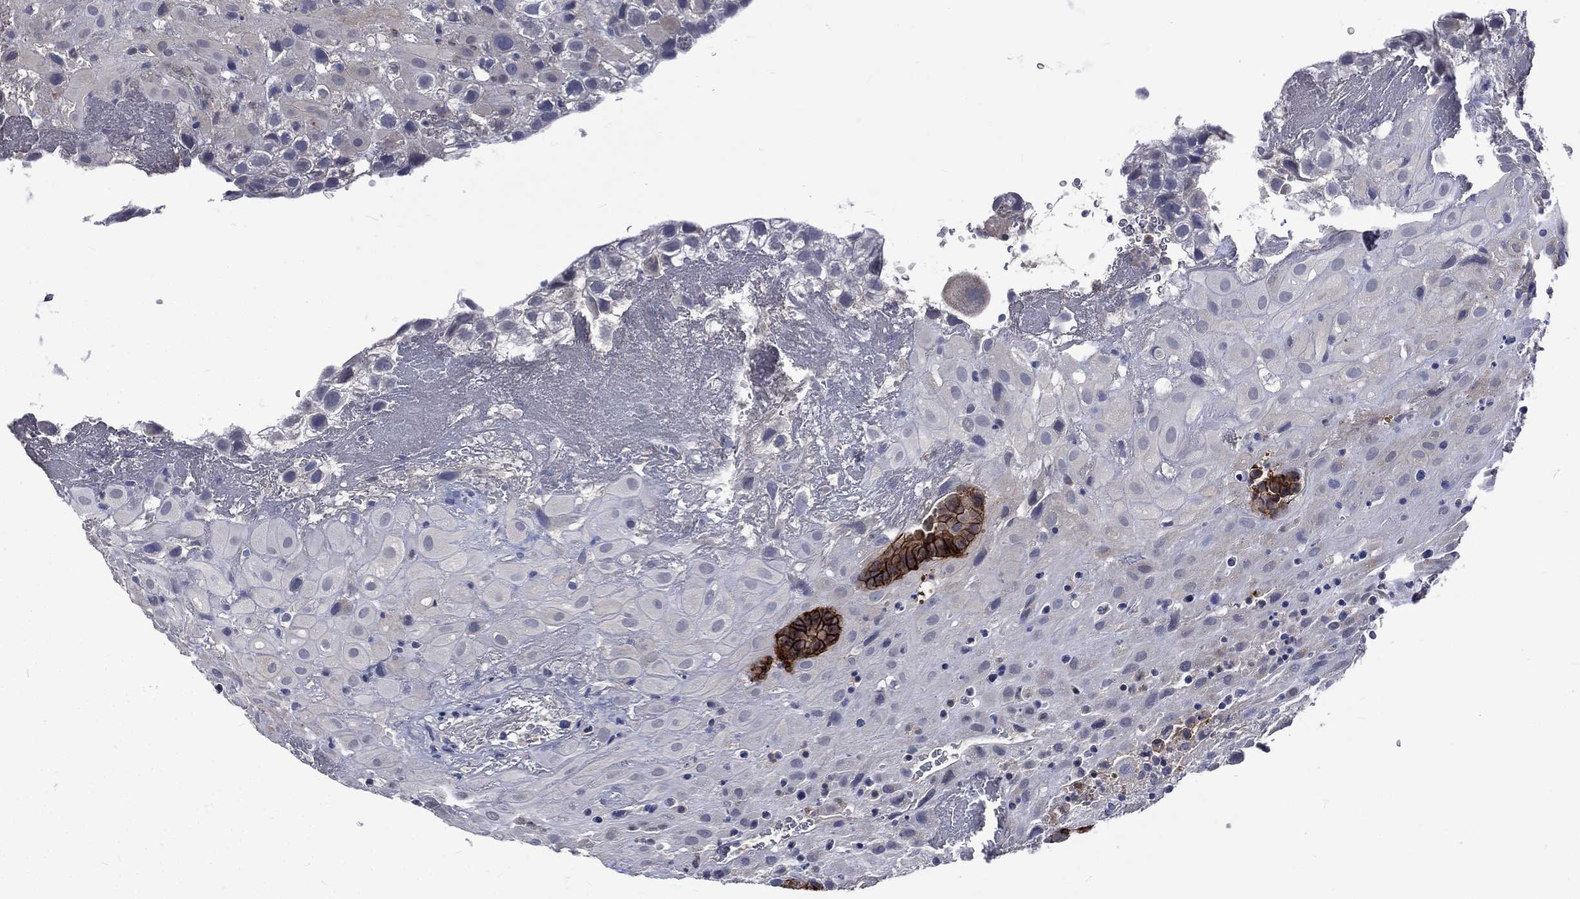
{"staining": {"intensity": "negative", "quantity": "none", "location": "none"}, "tissue": "placenta", "cell_type": "Decidual cells", "image_type": "normal", "snomed": [{"axis": "morphology", "description": "Normal tissue, NOS"}, {"axis": "topography", "description": "Placenta"}], "caption": "Decidual cells are negative for protein expression in benign human placenta. The staining was performed using DAB to visualize the protein expression in brown, while the nuclei were stained in blue with hematoxylin (Magnification: 20x).", "gene": "CA12", "patient": {"sex": "female", "age": 19}}